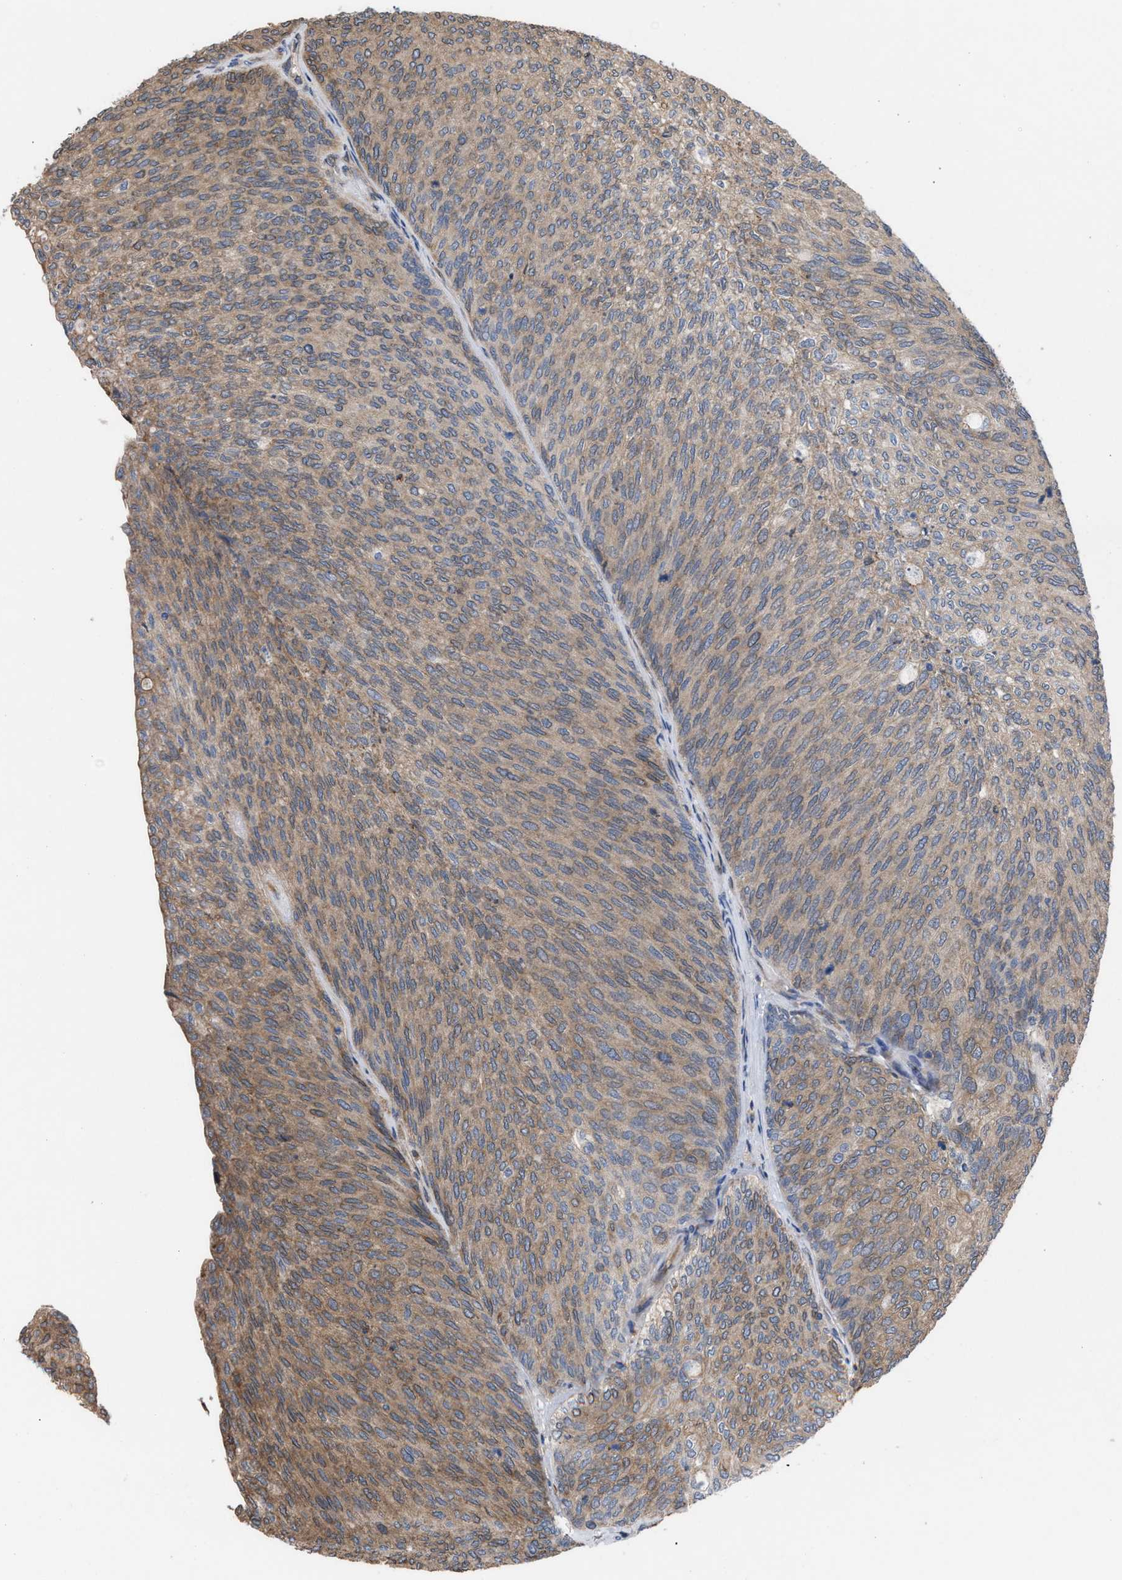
{"staining": {"intensity": "weak", "quantity": ">75%", "location": "cytoplasmic/membranous"}, "tissue": "urothelial cancer", "cell_type": "Tumor cells", "image_type": "cancer", "snomed": [{"axis": "morphology", "description": "Urothelial carcinoma, Low grade"}, {"axis": "topography", "description": "Urinary bladder"}], "caption": "A low amount of weak cytoplasmic/membranous expression is seen in about >75% of tumor cells in low-grade urothelial carcinoma tissue.", "gene": "TP53BP2", "patient": {"sex": "female", "age": 79}}